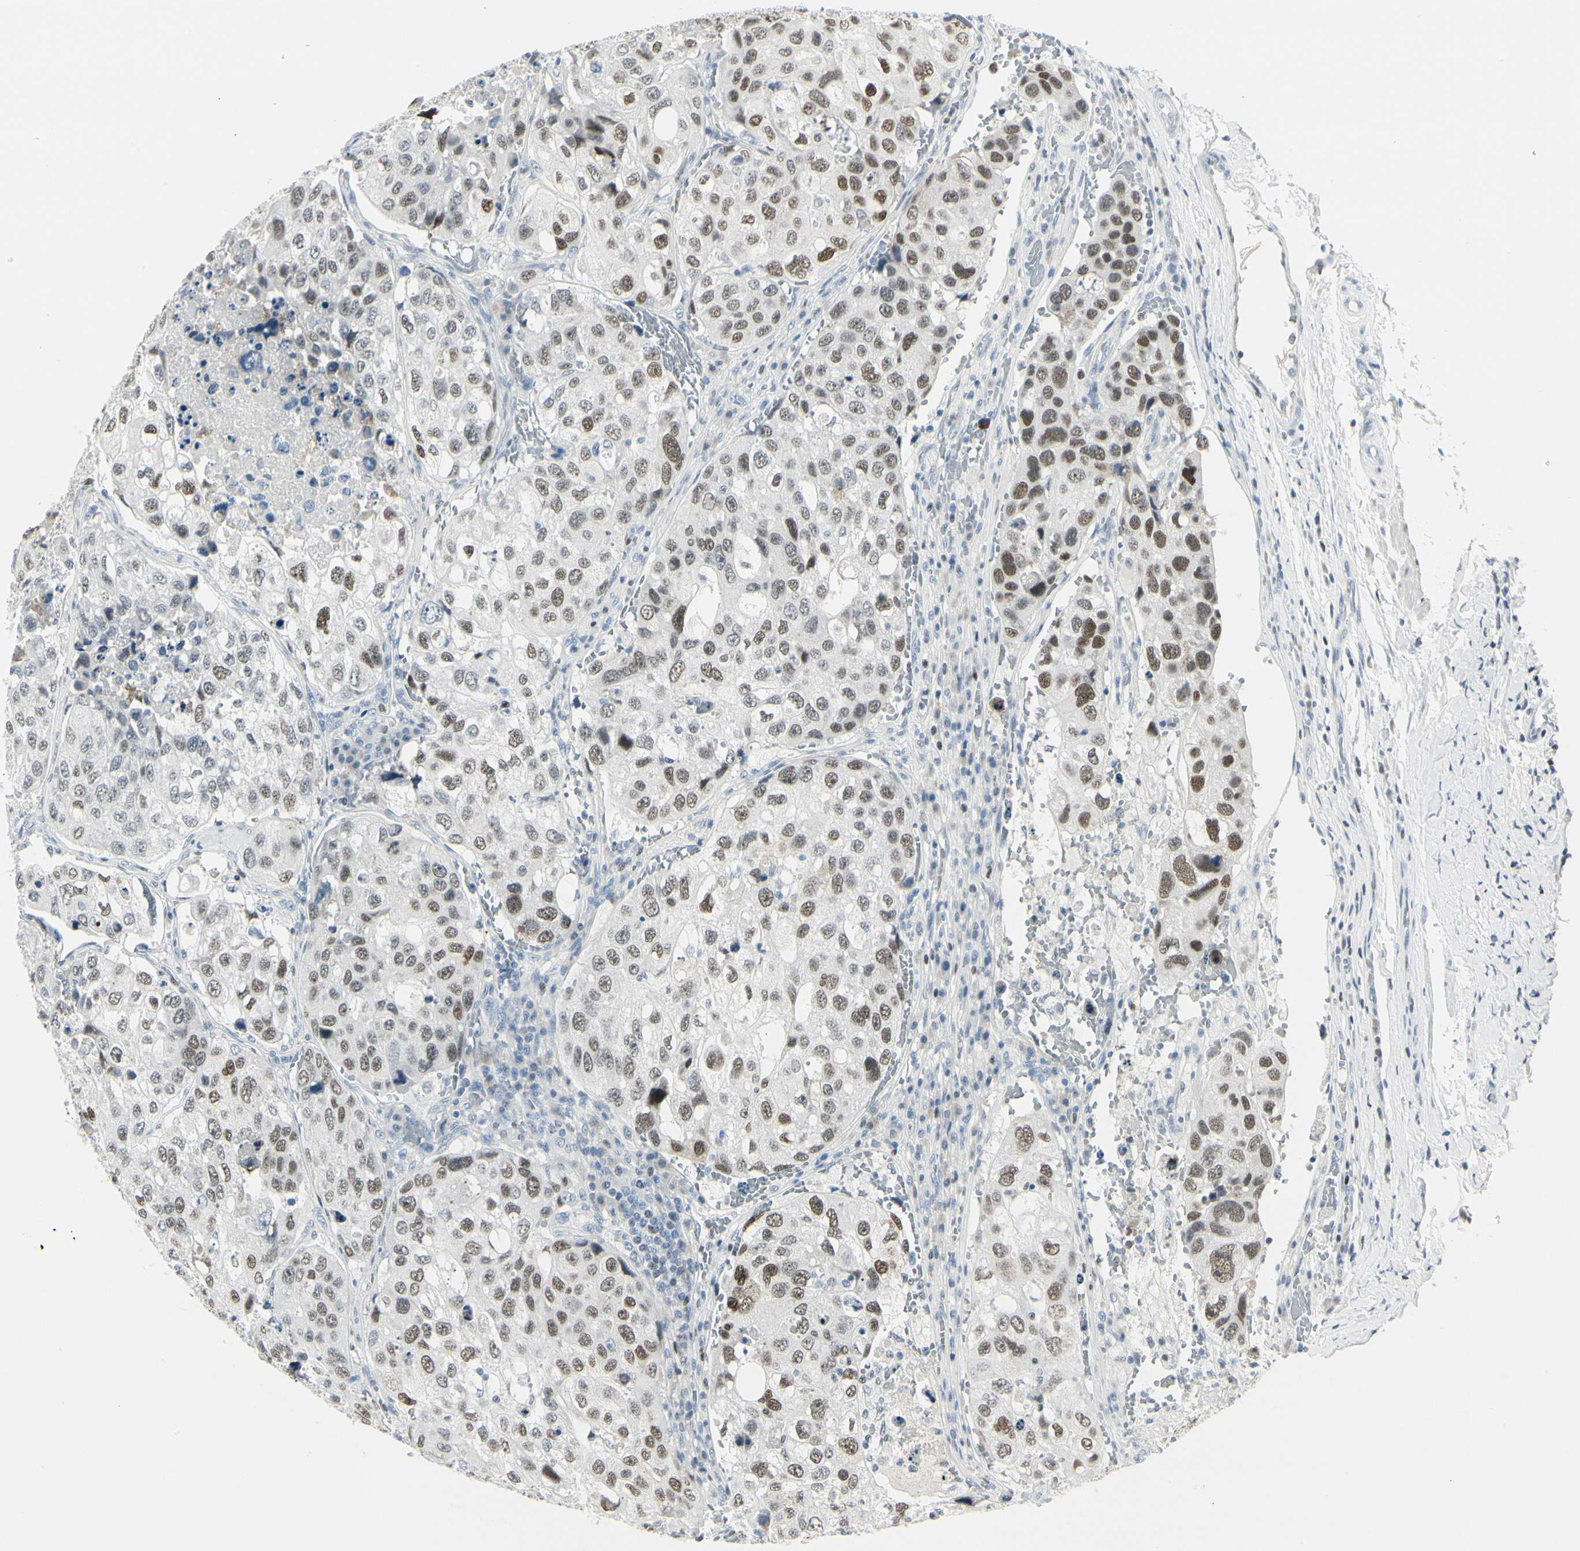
{"staining": {"intensity": "moderate", "quantity": ">75%", "location": "nuclear"}, "tissue": "urothelial cancer", "cell_type": "Tumor cells", "image_type": "cancer", "snomed": [{"axis": "morphology", "description": "Urothelial carcinoma, High grade"}, {"axis": "topography", "description": "Lymph node"}, {"axis": "topography", "description": "Urinary bladder"}], "caption": "The image demonstrates staining of urothelial cancer, revealing moderate nuclear protein expression (brown color) within tumor cells.", "gene": "ZBTB7B", "patient": {"sex": "male", "age": 51}}